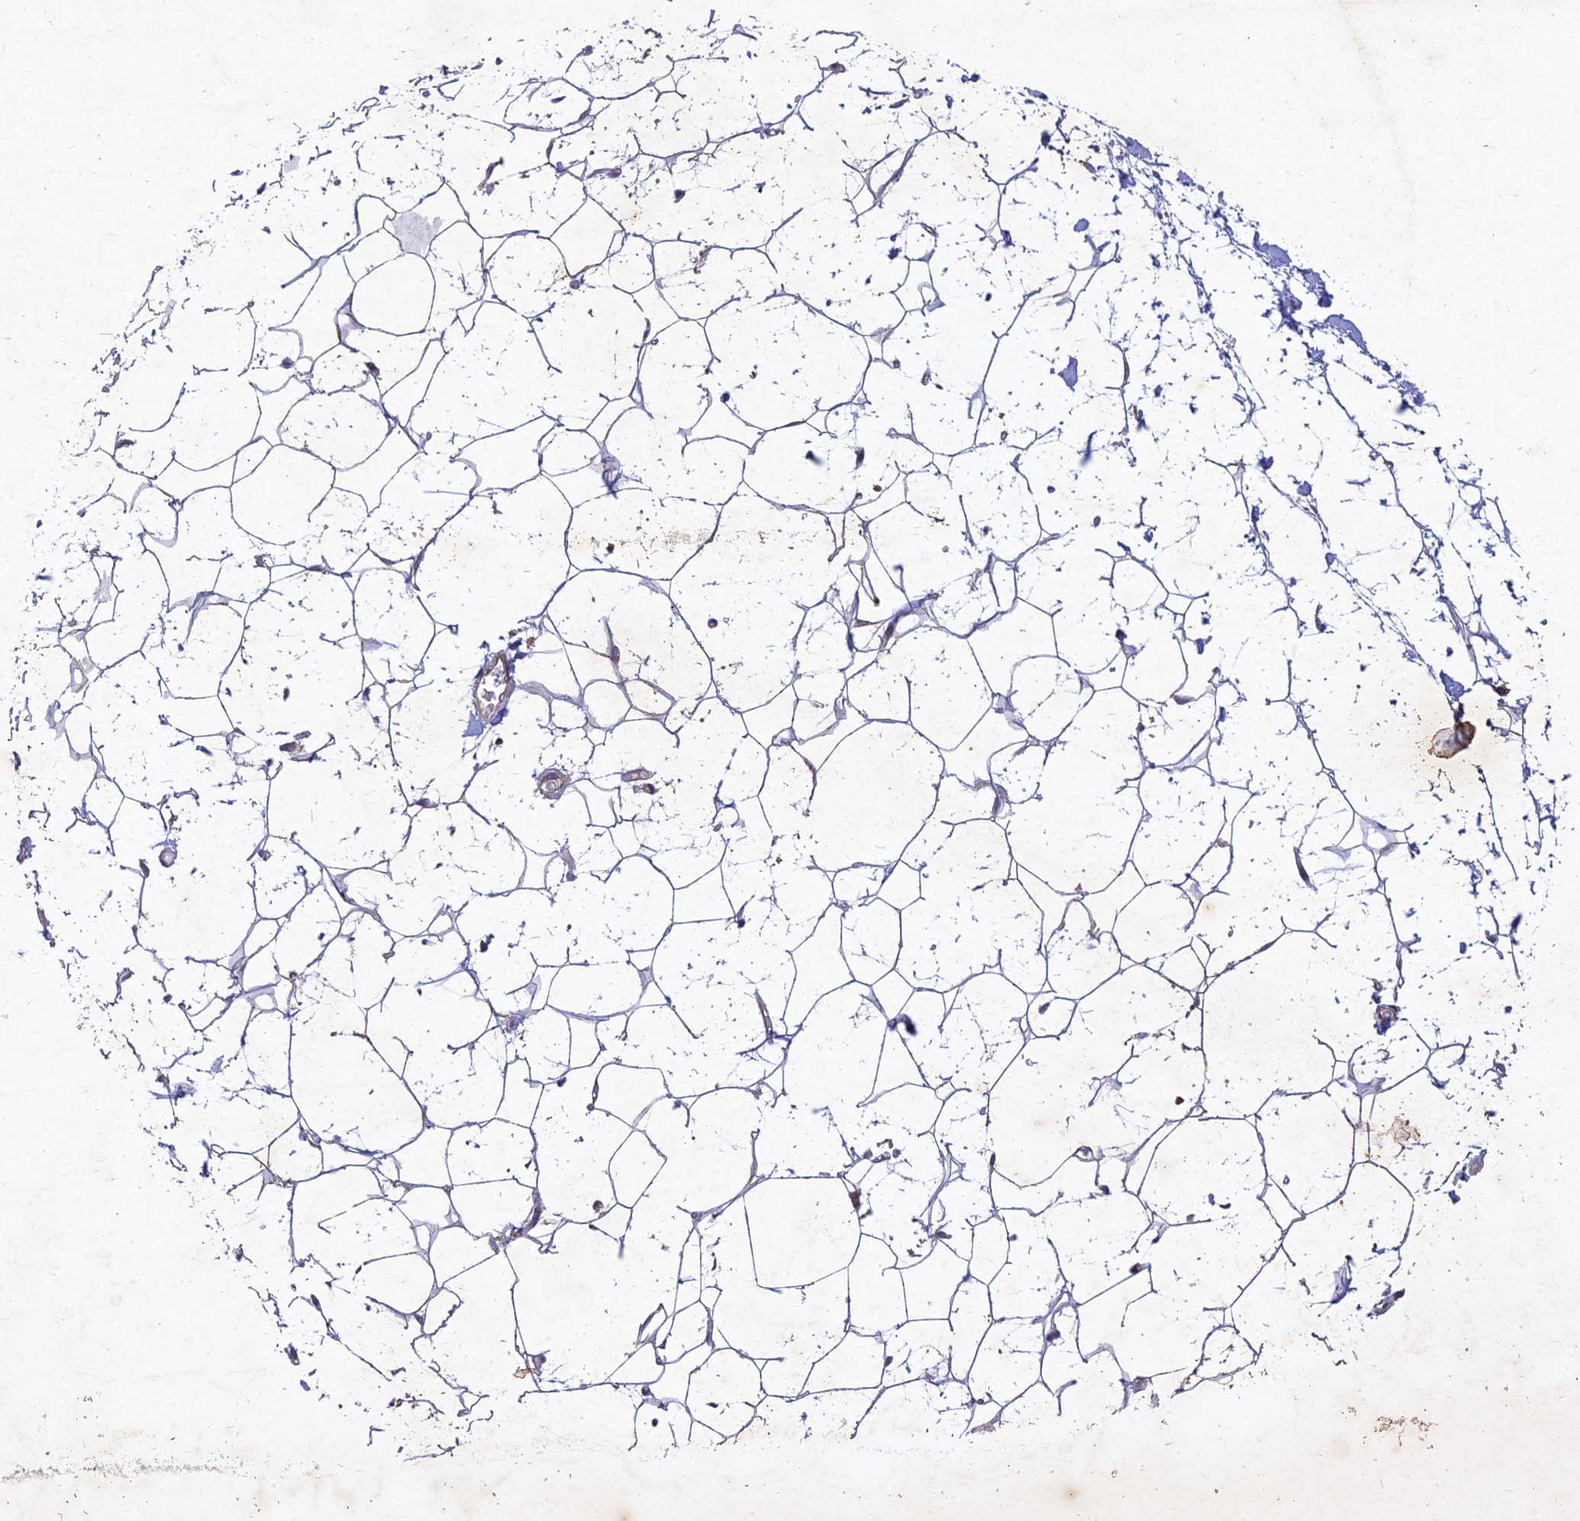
{"staining": {"intensity": "negative", "quantity": "none", "location": "none"}, "tissue": "adipose tissue", "cell_type": "Adipocytes", "image_type": "normal", "snomed": [{"axis": "morphology", "description": "Normal tissue, NOS"}, {"axis": "topography", "description": "Breast"}], "caption": "Immunohistochemistry (IHC) micrograph of benign adipose tissue: adipose tissue stained with DAB (3,3'-diaminobenzidine) shows no significant protein staining in adipocytes.", "gene": "RELCH", "patient": {"sex": "female", "age": 26}}